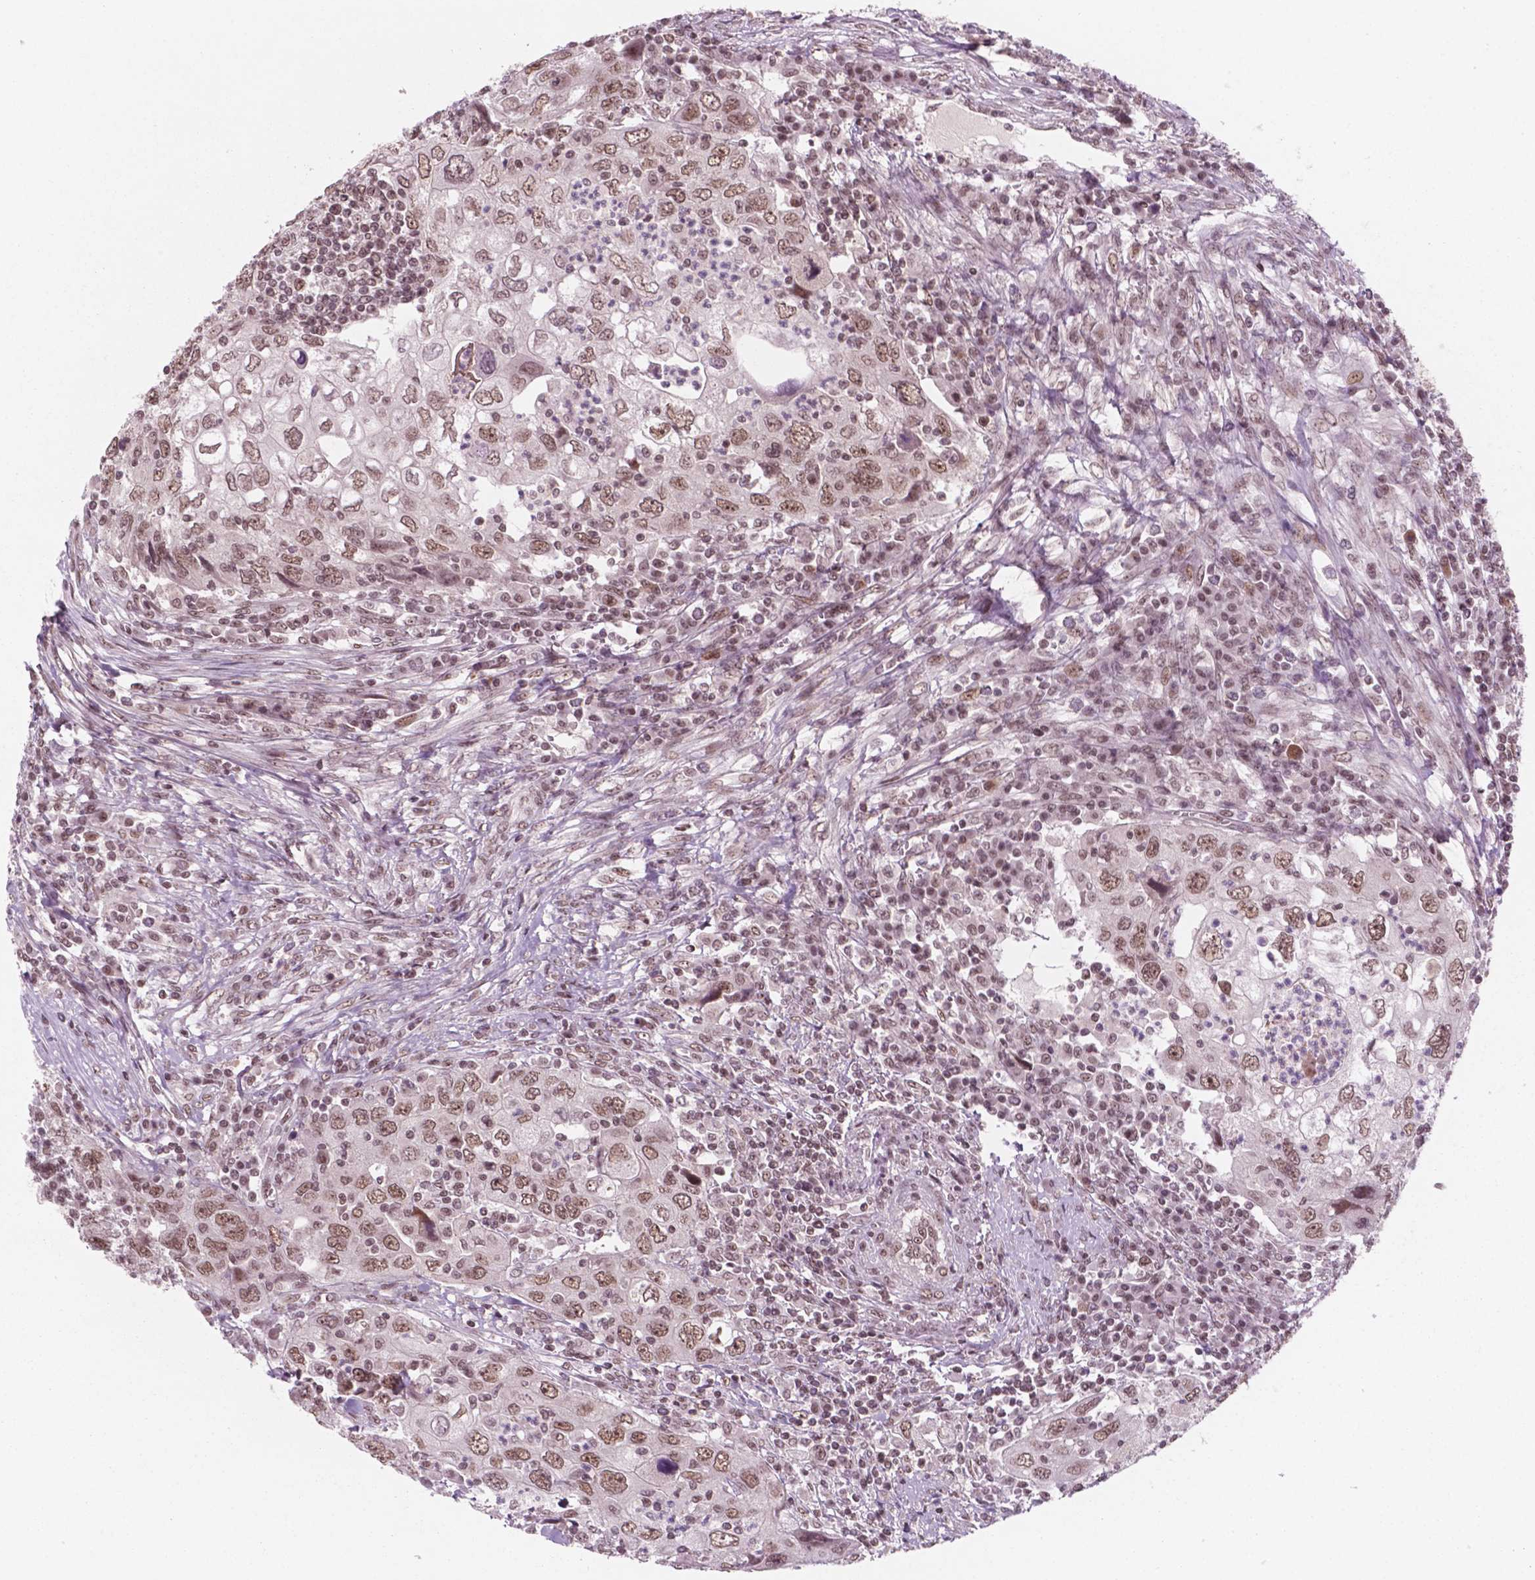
{"staining": {"intensity": "moderate", "quantity": ">75%", "location": "nuclear"}, "tissue": "urothelial cancer", "cell_type": "Tumor cells", "image_type": "cancer", "snomed": [{"axis": "morphology", "description": "Urothelial carcinoma, High grade"}, {"axis": "topography", "description": "Urinary bladder"}], "caption": "This photomicrograph exhibits urothelial cancer stained with immunohistochemistry (IHC) to label a protein in brown. The nuclear of tumor cells show moderate positivity for the protein. Nuclei are counter-stained blue.", "gene": "POLR2E", "patient": {"sex": "male", "age": 76}}